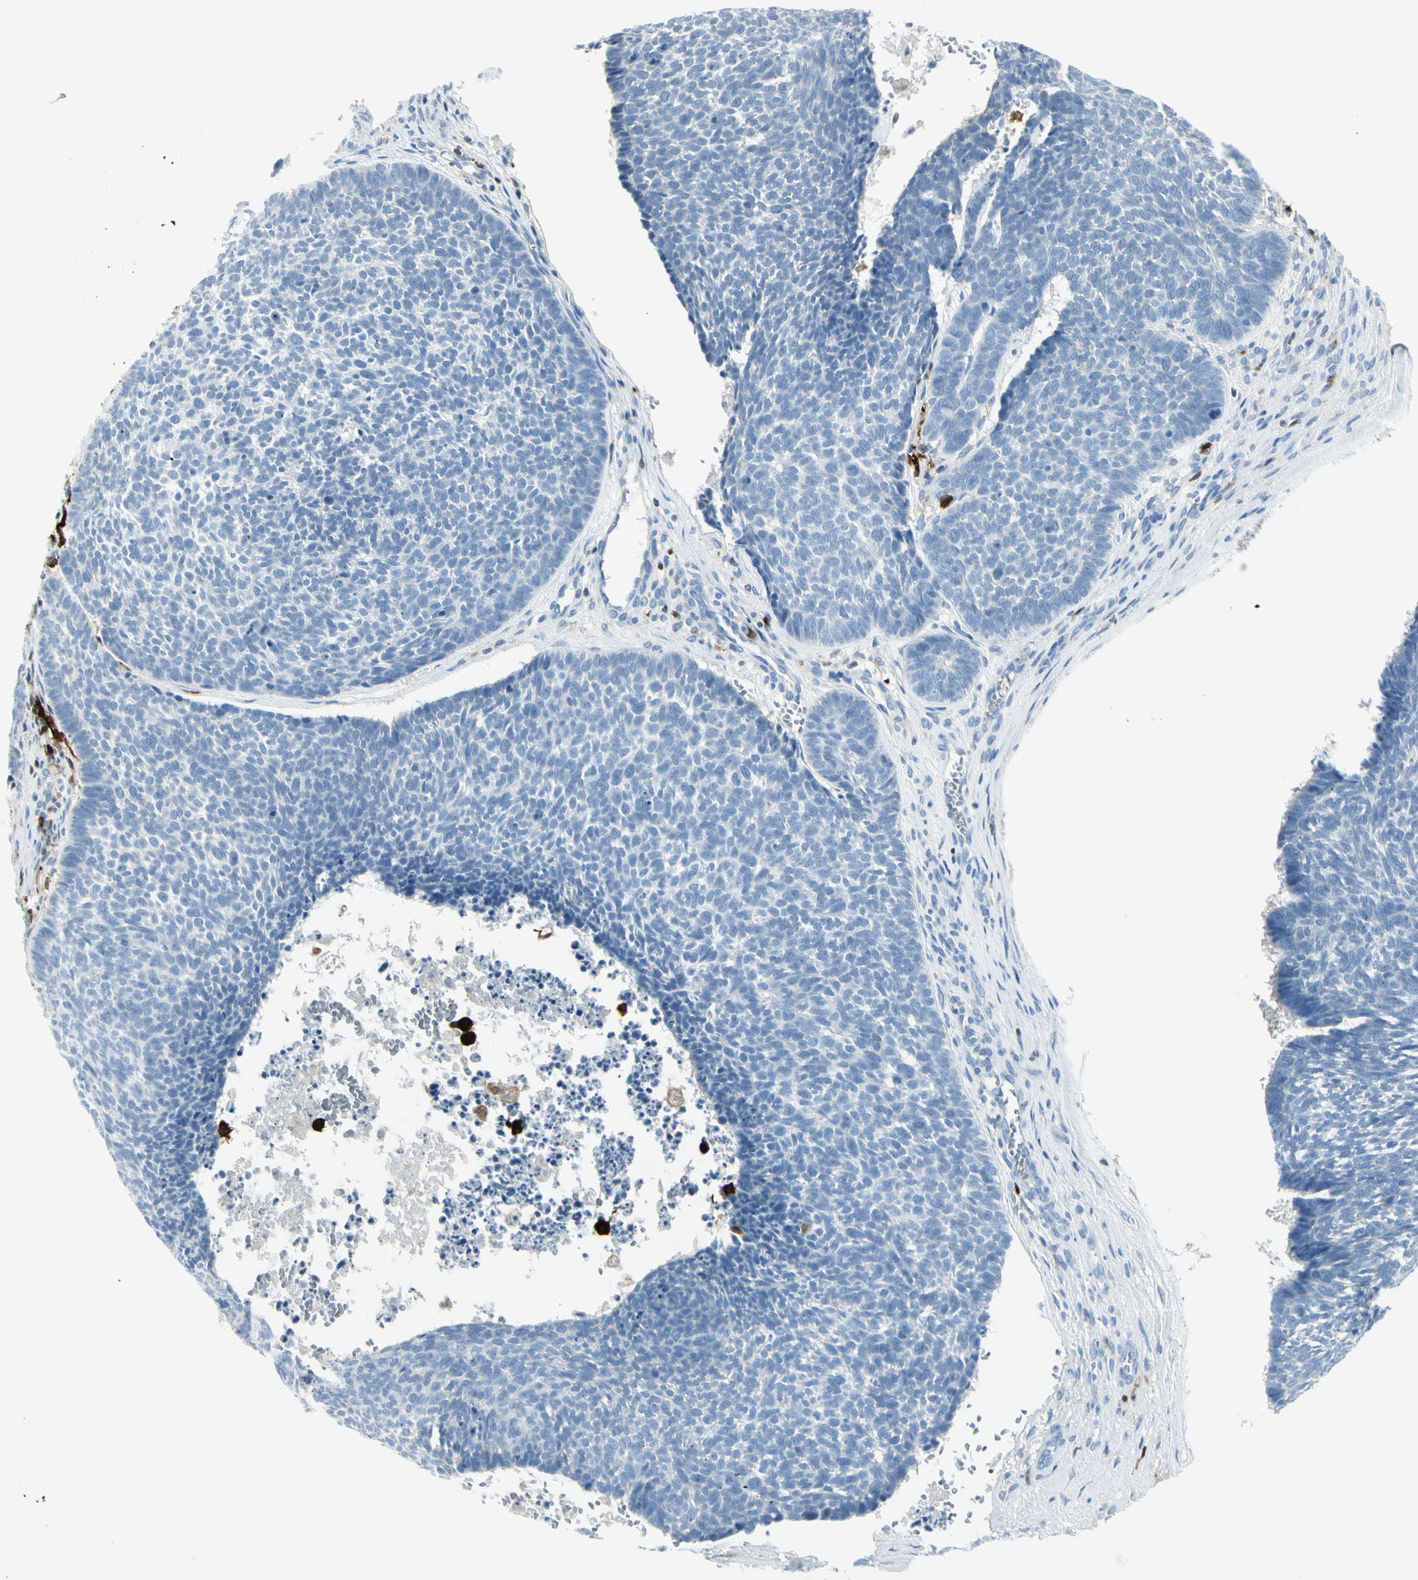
{"staining": {"intensity": "negative", "quantity": "none", "location": "none"}, "tissue": "skin cancer", "cell_type": "Tumor cells", "image_type": "cancer", "snomed": [{"axis": "morphology", "description": "Basal cell carcinoma"}, {"axis": "topography", "description": "Skin"}], "caption": "DAB (3,3'-diaminobenzidine) immunohistochemical staining of skin basal cell carcinoma exhibits no significant positivity in tumor cells. (DAB immunohistochemistry with hematoxylin counter stain).", "gene": "TRAF1", "patient": {"sex": "male", "age": 84}}